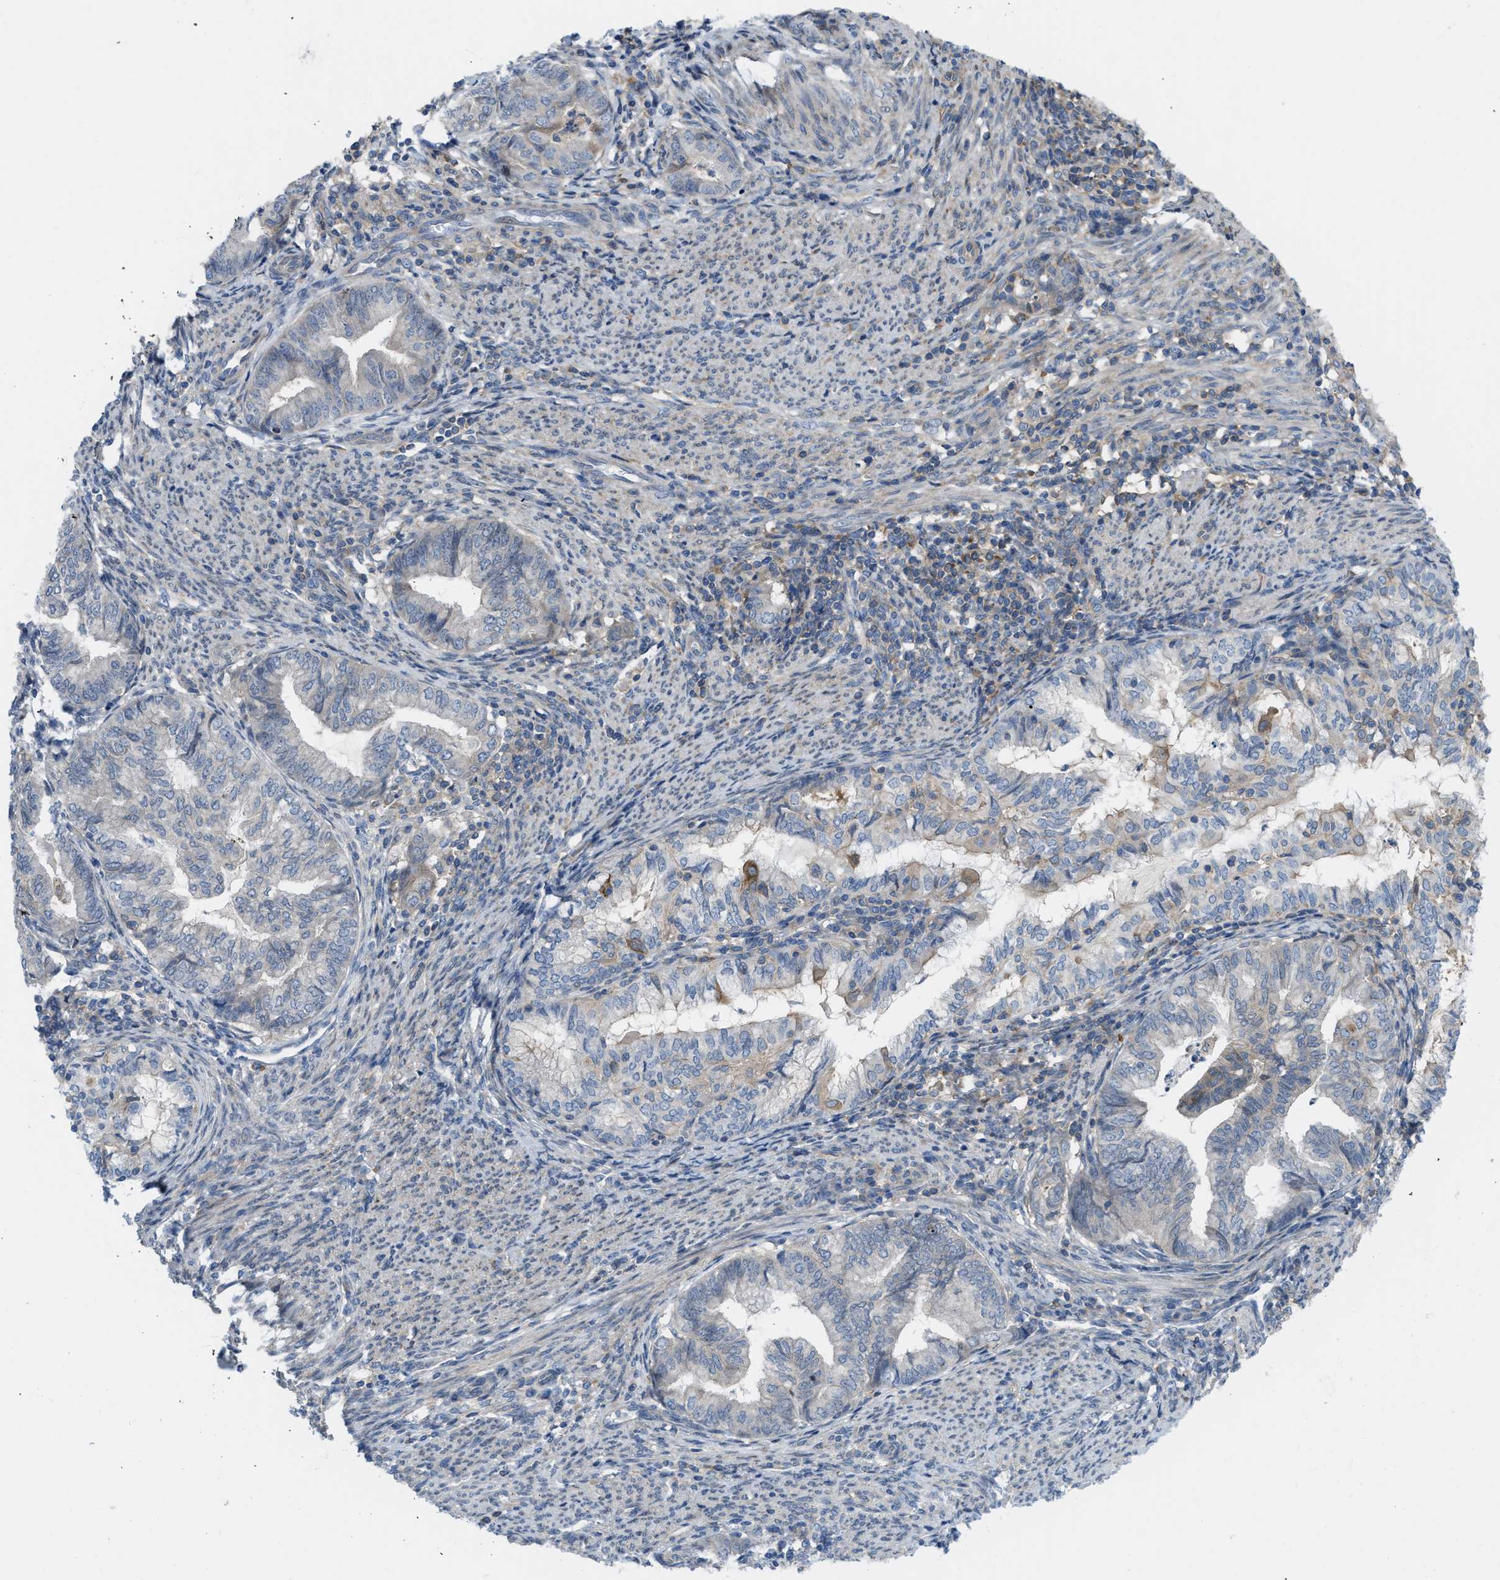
{"staining": {"intensity": "negative", "quantity": "none", "location": "none"}, "tissue": "endometrial cancer", "cell_type": "Tumor cells", "image_type": "cancer", "snomed": [{"axis": "morphology", "description": "Adenocarcinoma, NOS"}, {"axis": "topography", "description": "Endometrium"}], "caption": "A micrograph of endometrial cancer (adenocarcinoma) stained for a protein exhibits no brown staining in tumor cells.", "gene": "MYO18A", "patient": {"sex": "female", "age": 79}}